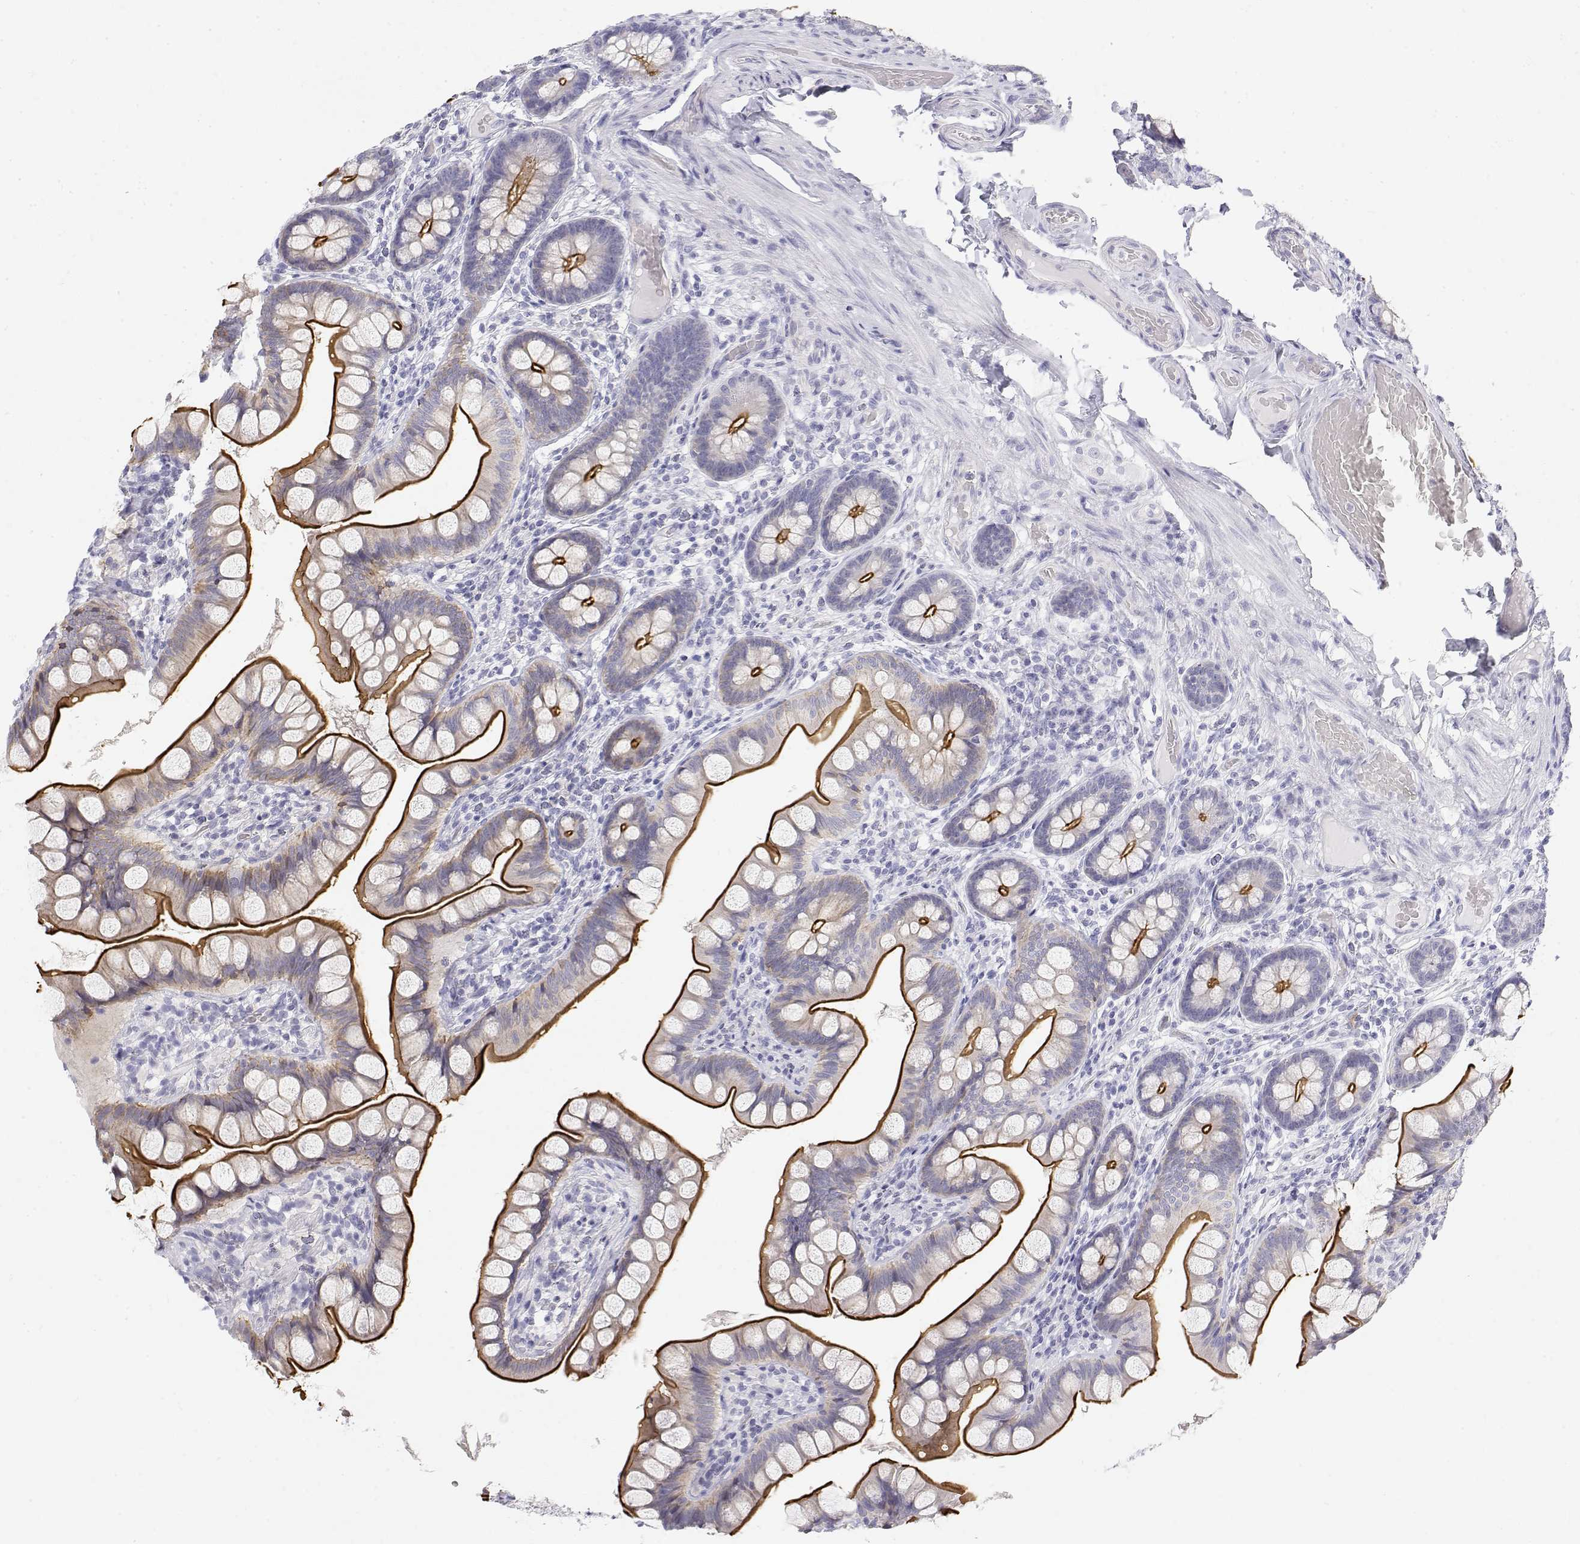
{"staining": {"intensity": "strong", "quantity": ">75%", "location": "cytoplasmic/membranous"}, "tissue": "small intestine", "cell_type": "Glandular cells", "image_type": "normal", "snomed": [{"axis": "morphology", "description": "Normal tissue, NOS"}, {"axis": "topography", "description": "Small intestine"}], "caption": "Unremarkable small intestine was stained to show a protein in brown. There is high levels of strong cytoplasmic/membranous expression in approximately >75% of glandular cells.", "gene": "MISP", "patient": {"sex": "male", "age": 70}}